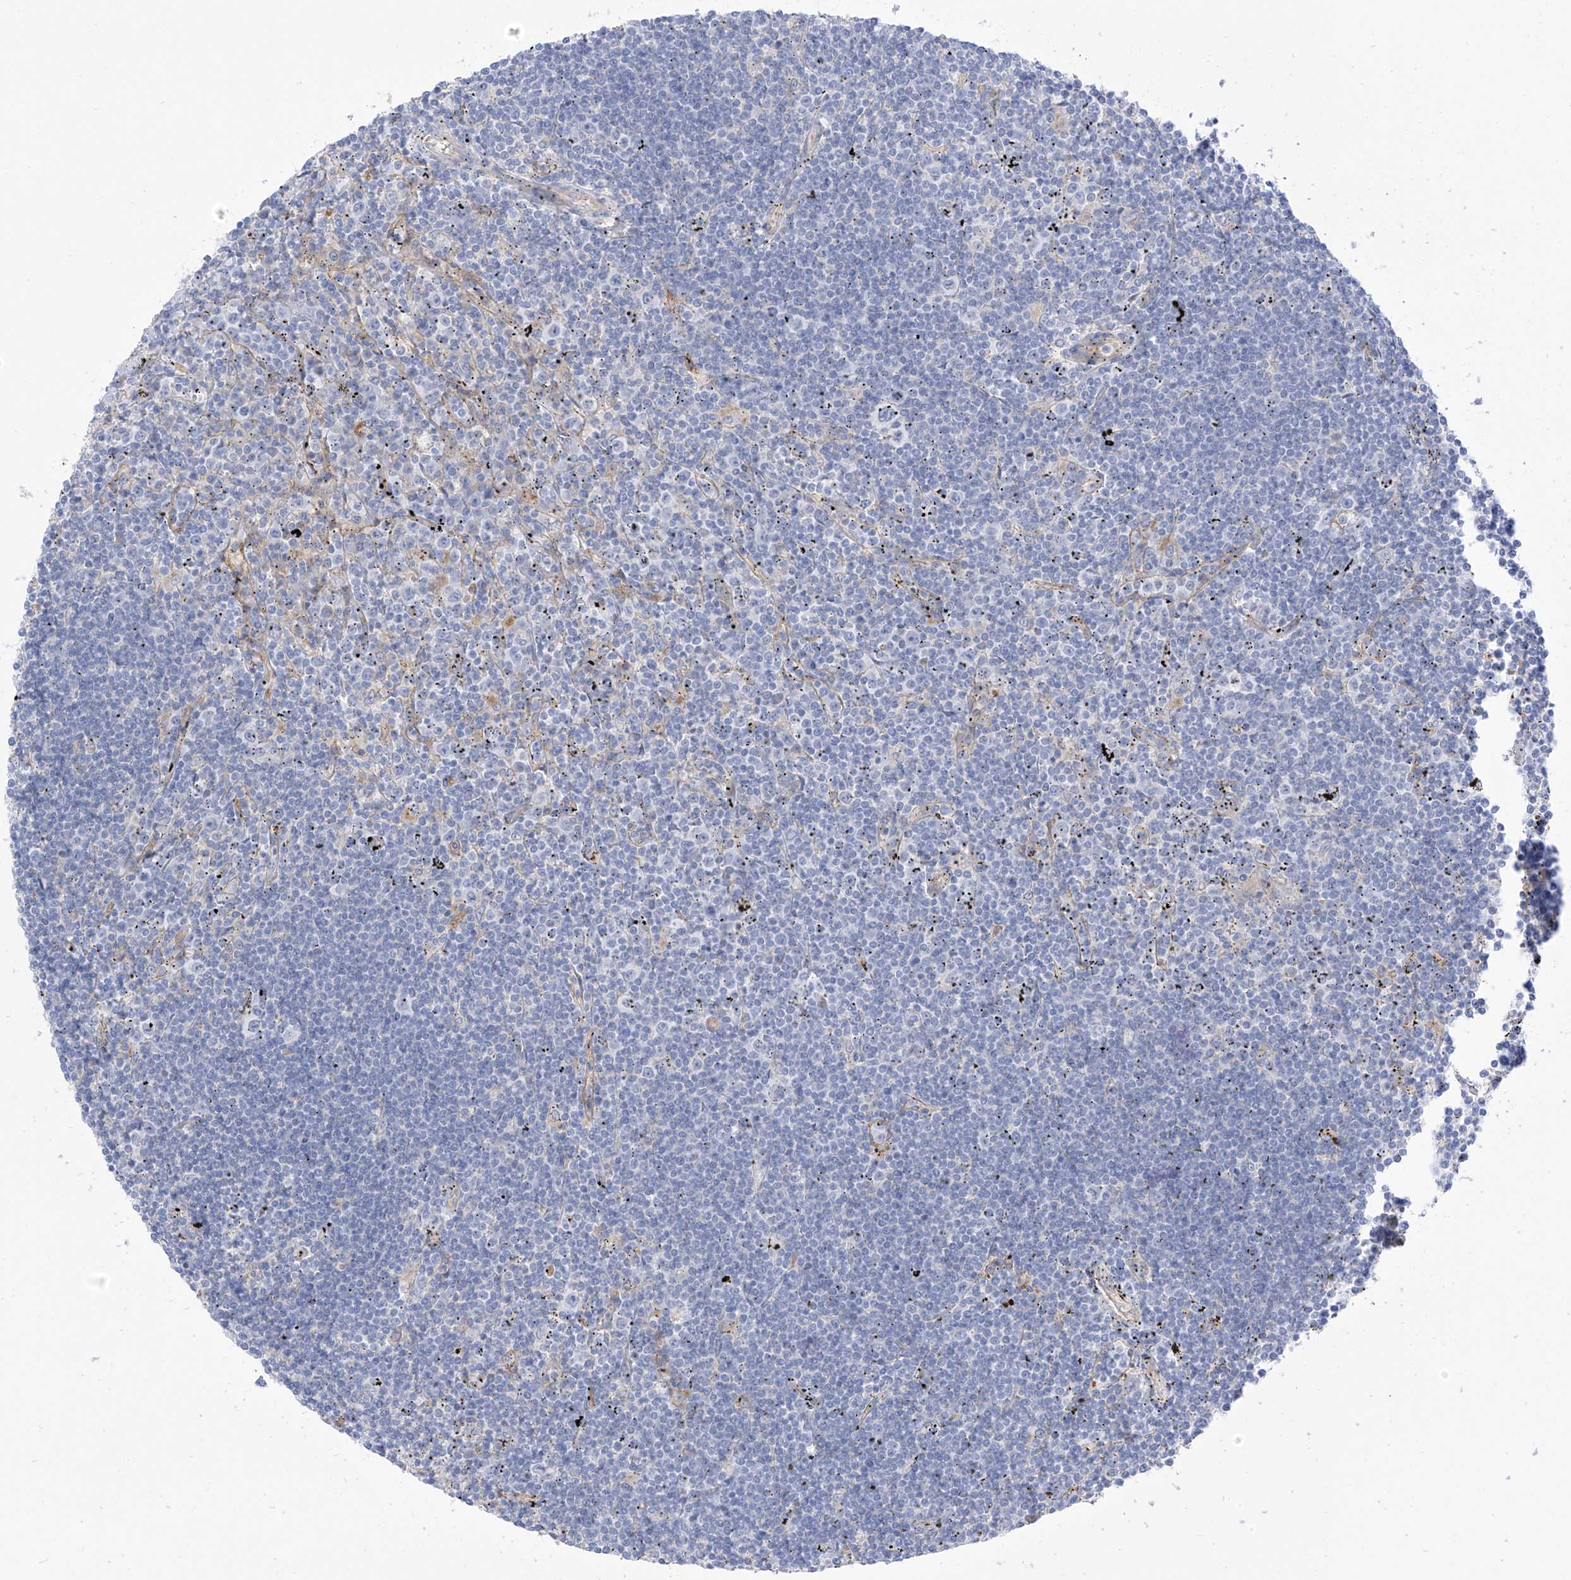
{"staining": {"intensity": "negative", "quantity": "none", "location": "none"}, "tissue": "lymphoma", "cell_type": "Tumor cells", "image_type": "cancer", "snomed": [{"axis": "morphology", "description": "Malignant lymphoma, non-Hodgkin's type, Low grade"}, {"axis": "topography", "description": "Spleen"}], "caption": "Malignant lymphoma, non-Hodgkin's type (low-grade) was stained to show a protein in brown. There is no significant staining in tumor cells.", "gene": "ITGA9", "patient": {"sex": "male", "age": 76}}